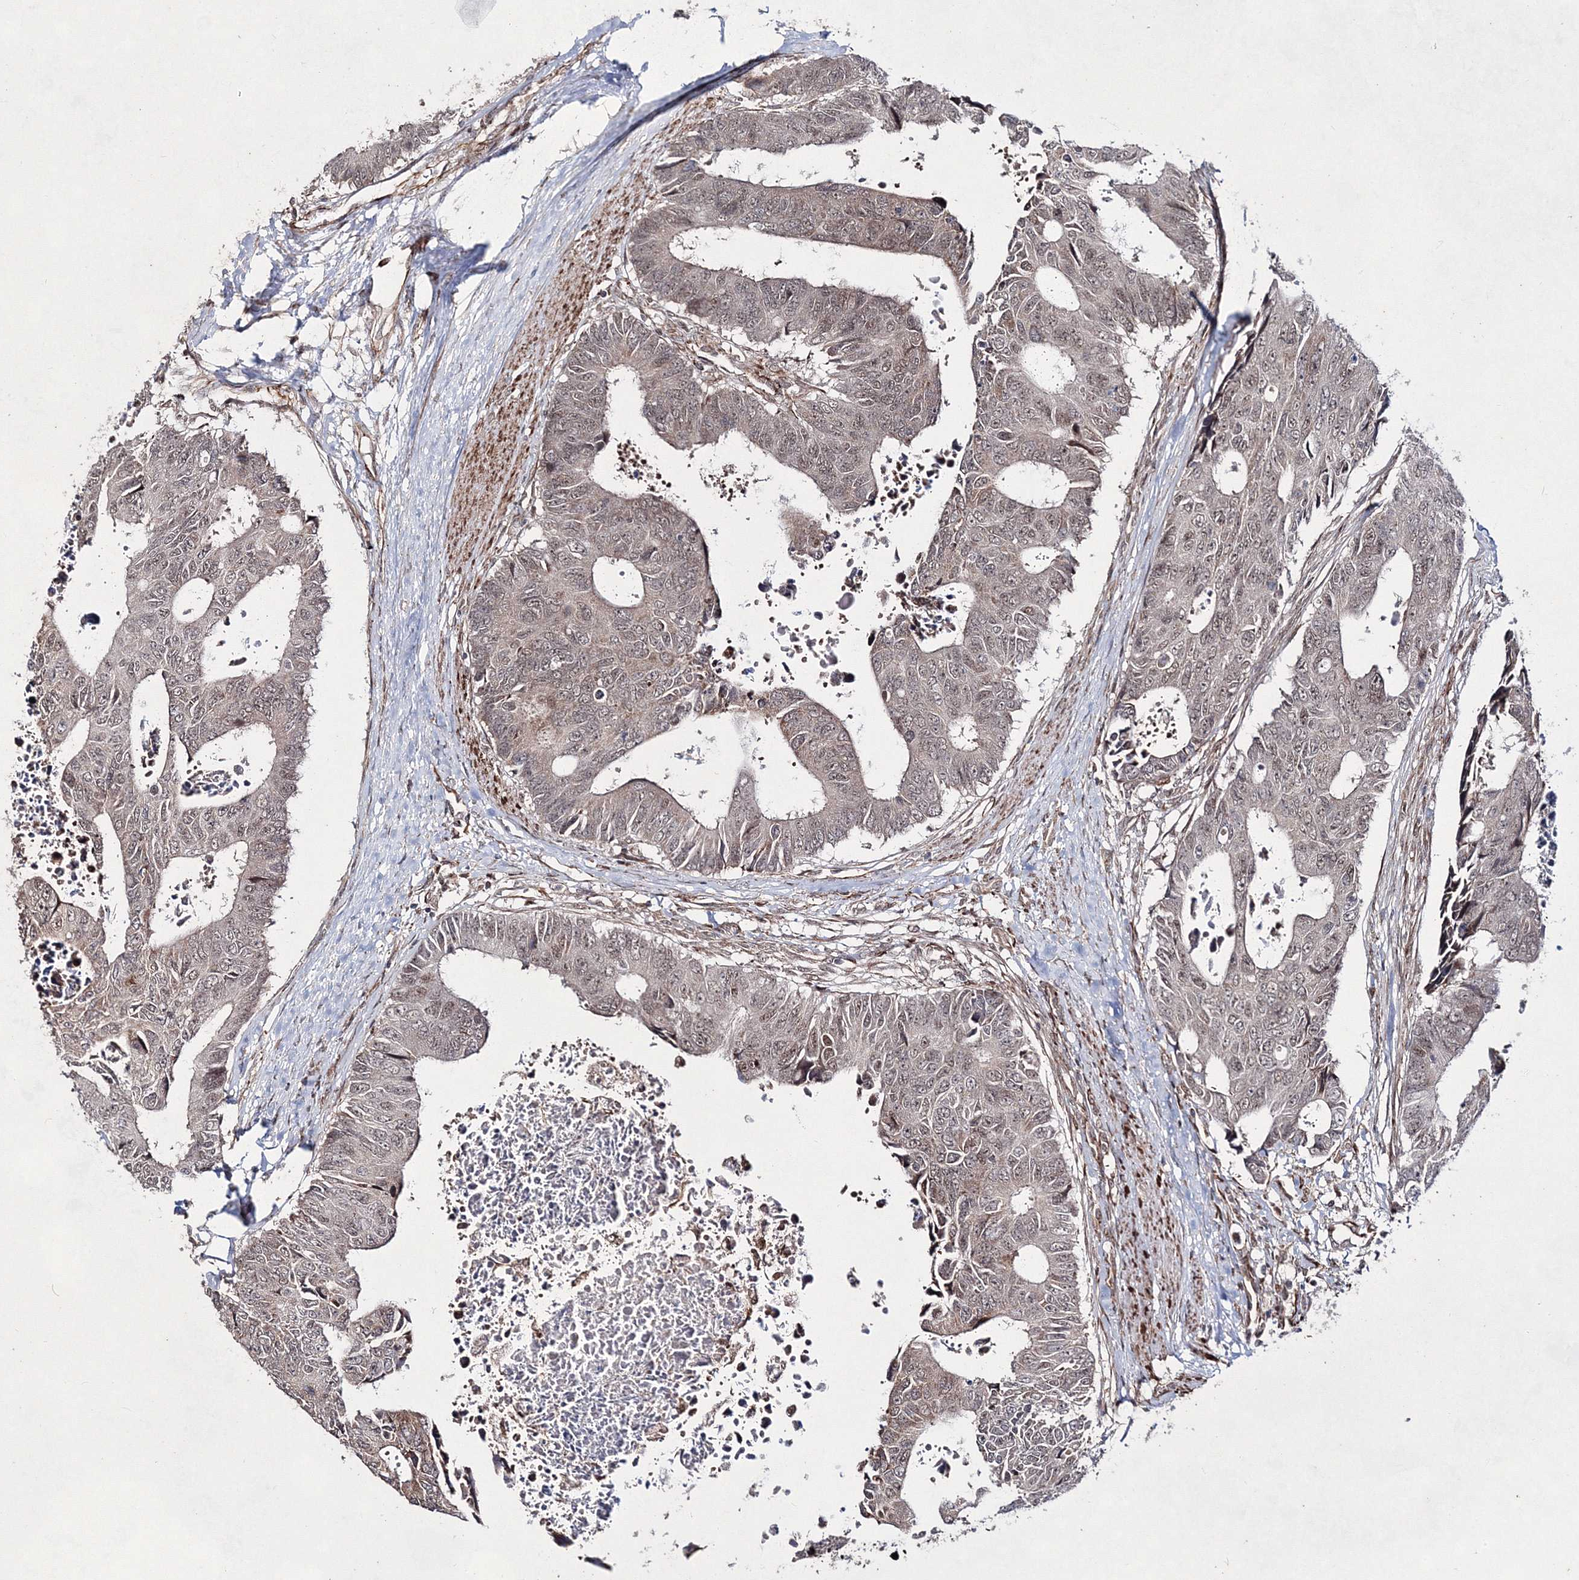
{"staining": {"intensity": "weak", "quantity": ">75%", "location": "nuclear"}, "tissue": "colorectal cancer", "cell_type": "Tumor cells", "image_type": "cancer", "snomed": [{"axis": "morphology", "description": "Adenocarcinoma, NOS"}, {"axis": "topography", "description": "Rectum"}], "caption": "Protein analysis of colorectal cancer tissue demonstrates weak nuclear expression in approximately >75% of tumor cells.", "gene": "SNIP1", "patient": {"sex": "male", "age": 84}}